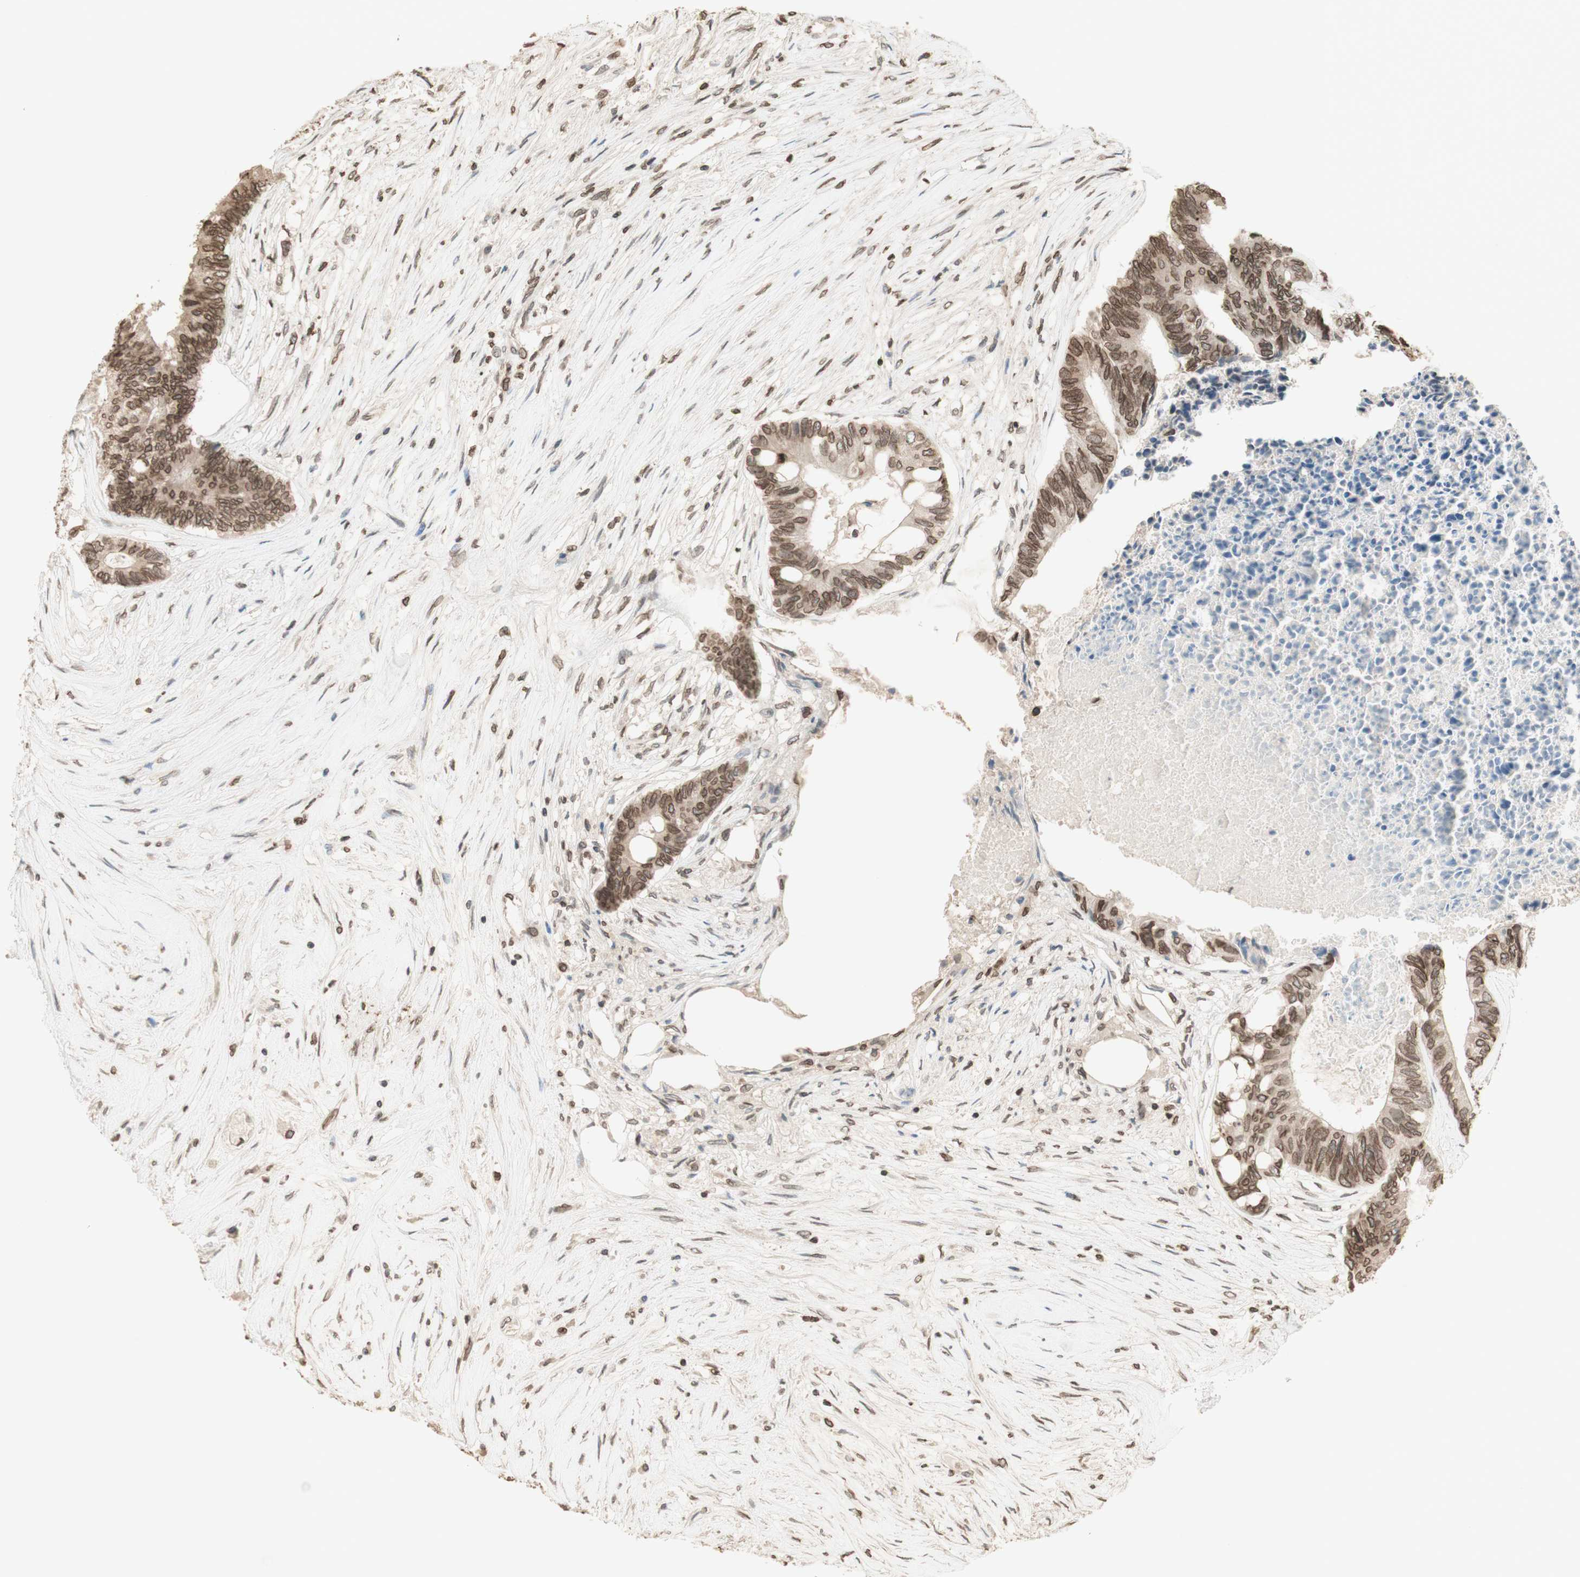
{"staining": {"intensity": "moderate", "quantity": ">75%", "location": "cytoplasmic/membranous,nuclear"}, "tissue": "colorectal cancer", "cell_type": "Tumor cells", "image_type": "cancer", "snomed": [{"axis": "morphology", "description": "Adenocarcinoma, NOS"}, {"axis": "topography", "description": "Rectum"}], "caption": "Immunohistochemistry (IHC) micrograph of neoplastic tissue: human colorectal adenocarcinoma stained using immunohistochemistry exhibits medium levels of moderate protein expression localized specifically in the cytoplasmic/membranous and nuclear of tumor cells, appearing as a cytoplasmic/membranous and nuclear brown color.", "gene": "TMPO", "patient": {"sex": "male", "age": 63}}